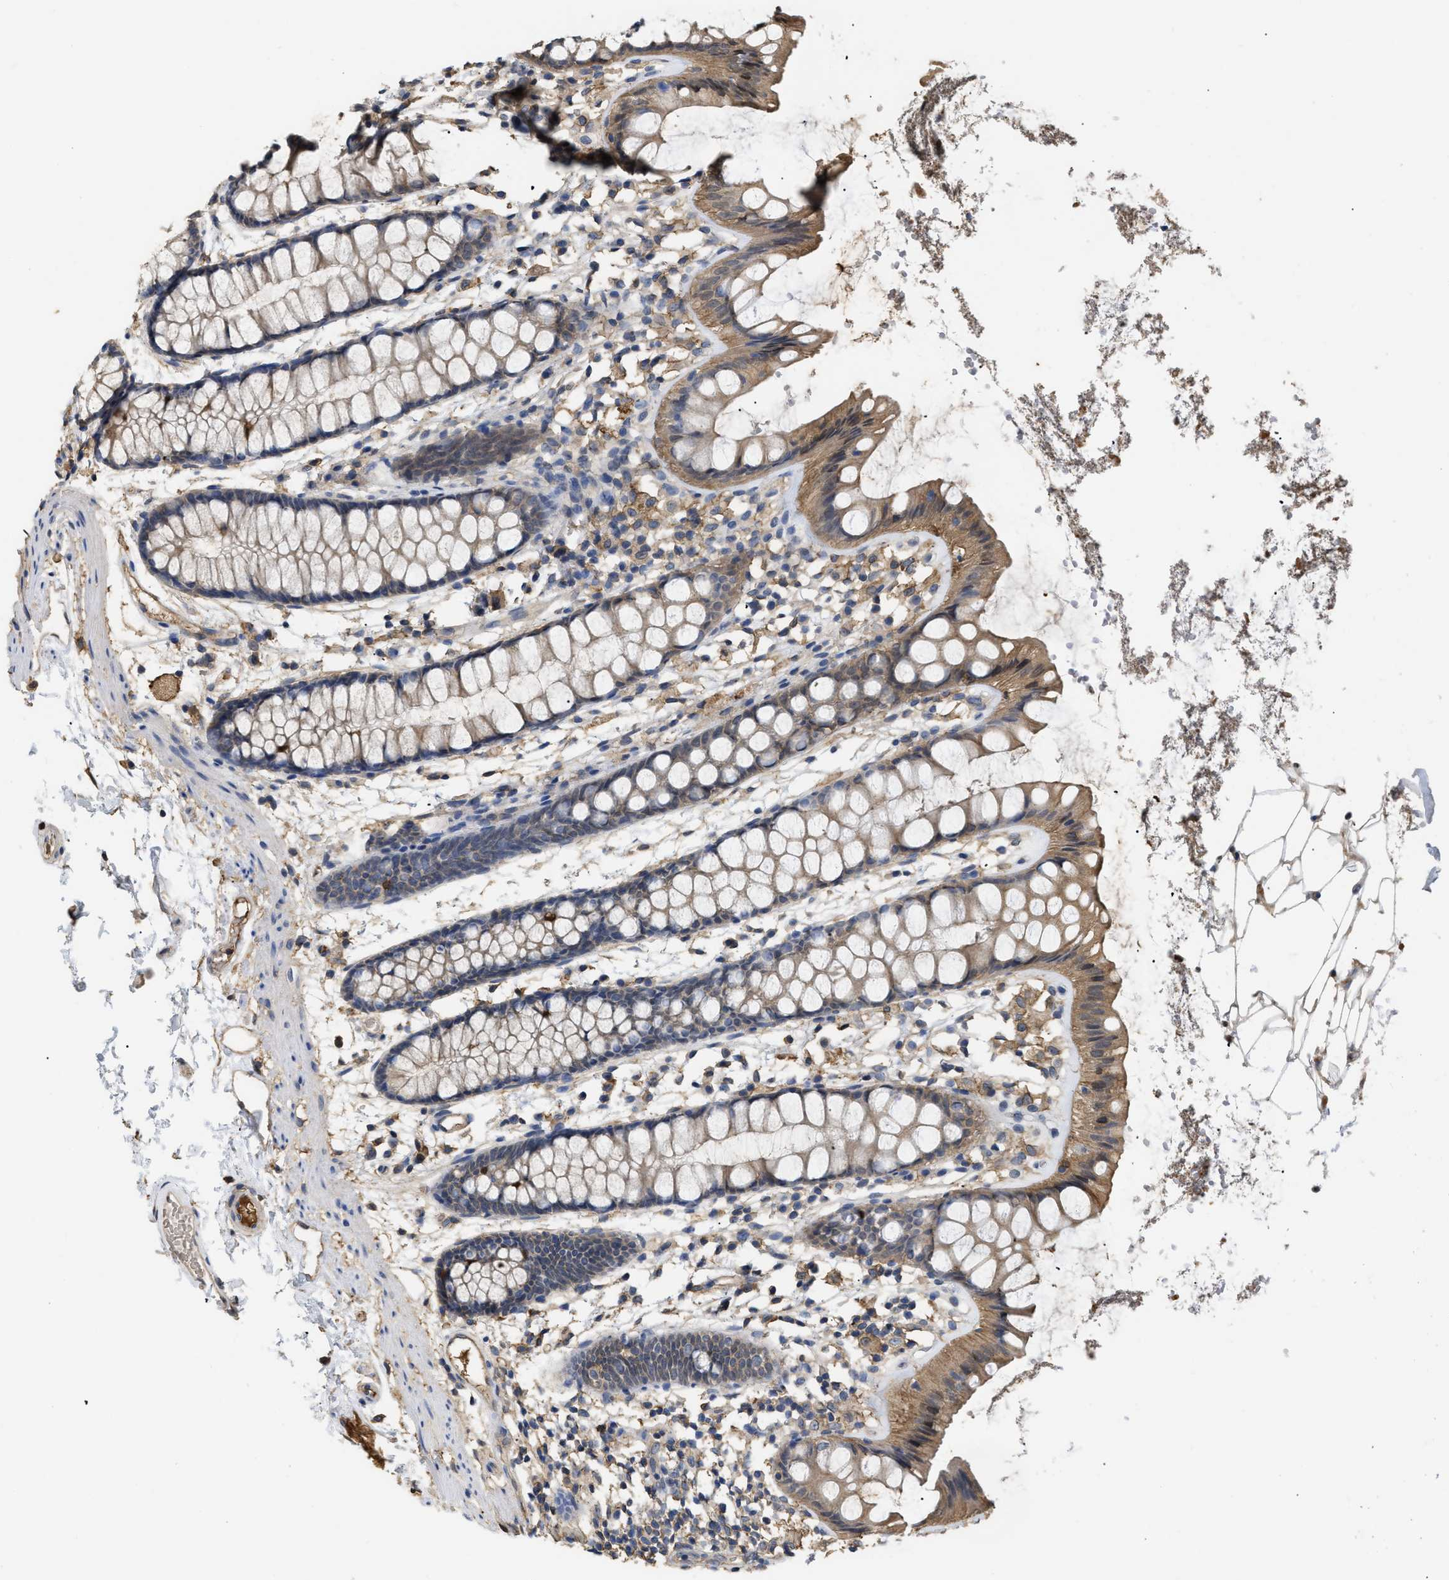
{"staining": {"intensity": "moderate", "quantity": "25%-75%", "location": "cytoplasmic/membranous"}, "tissue": "rectum", "cell_type": "Glandular cells", "image_type": "normal", "snomed": [{"axis": "morphology", "description": "Normal tissue, NOS"}, {"axis": "topography", "description": "Rectum"}], "caption": "A photomicrograph of human rectum stained for a protein demonstrates moderate cytoplasmic/membranous brown staining in glandular cells.", "gene": "ANXA4", "patient": {"sex": "female", "age": 66}}